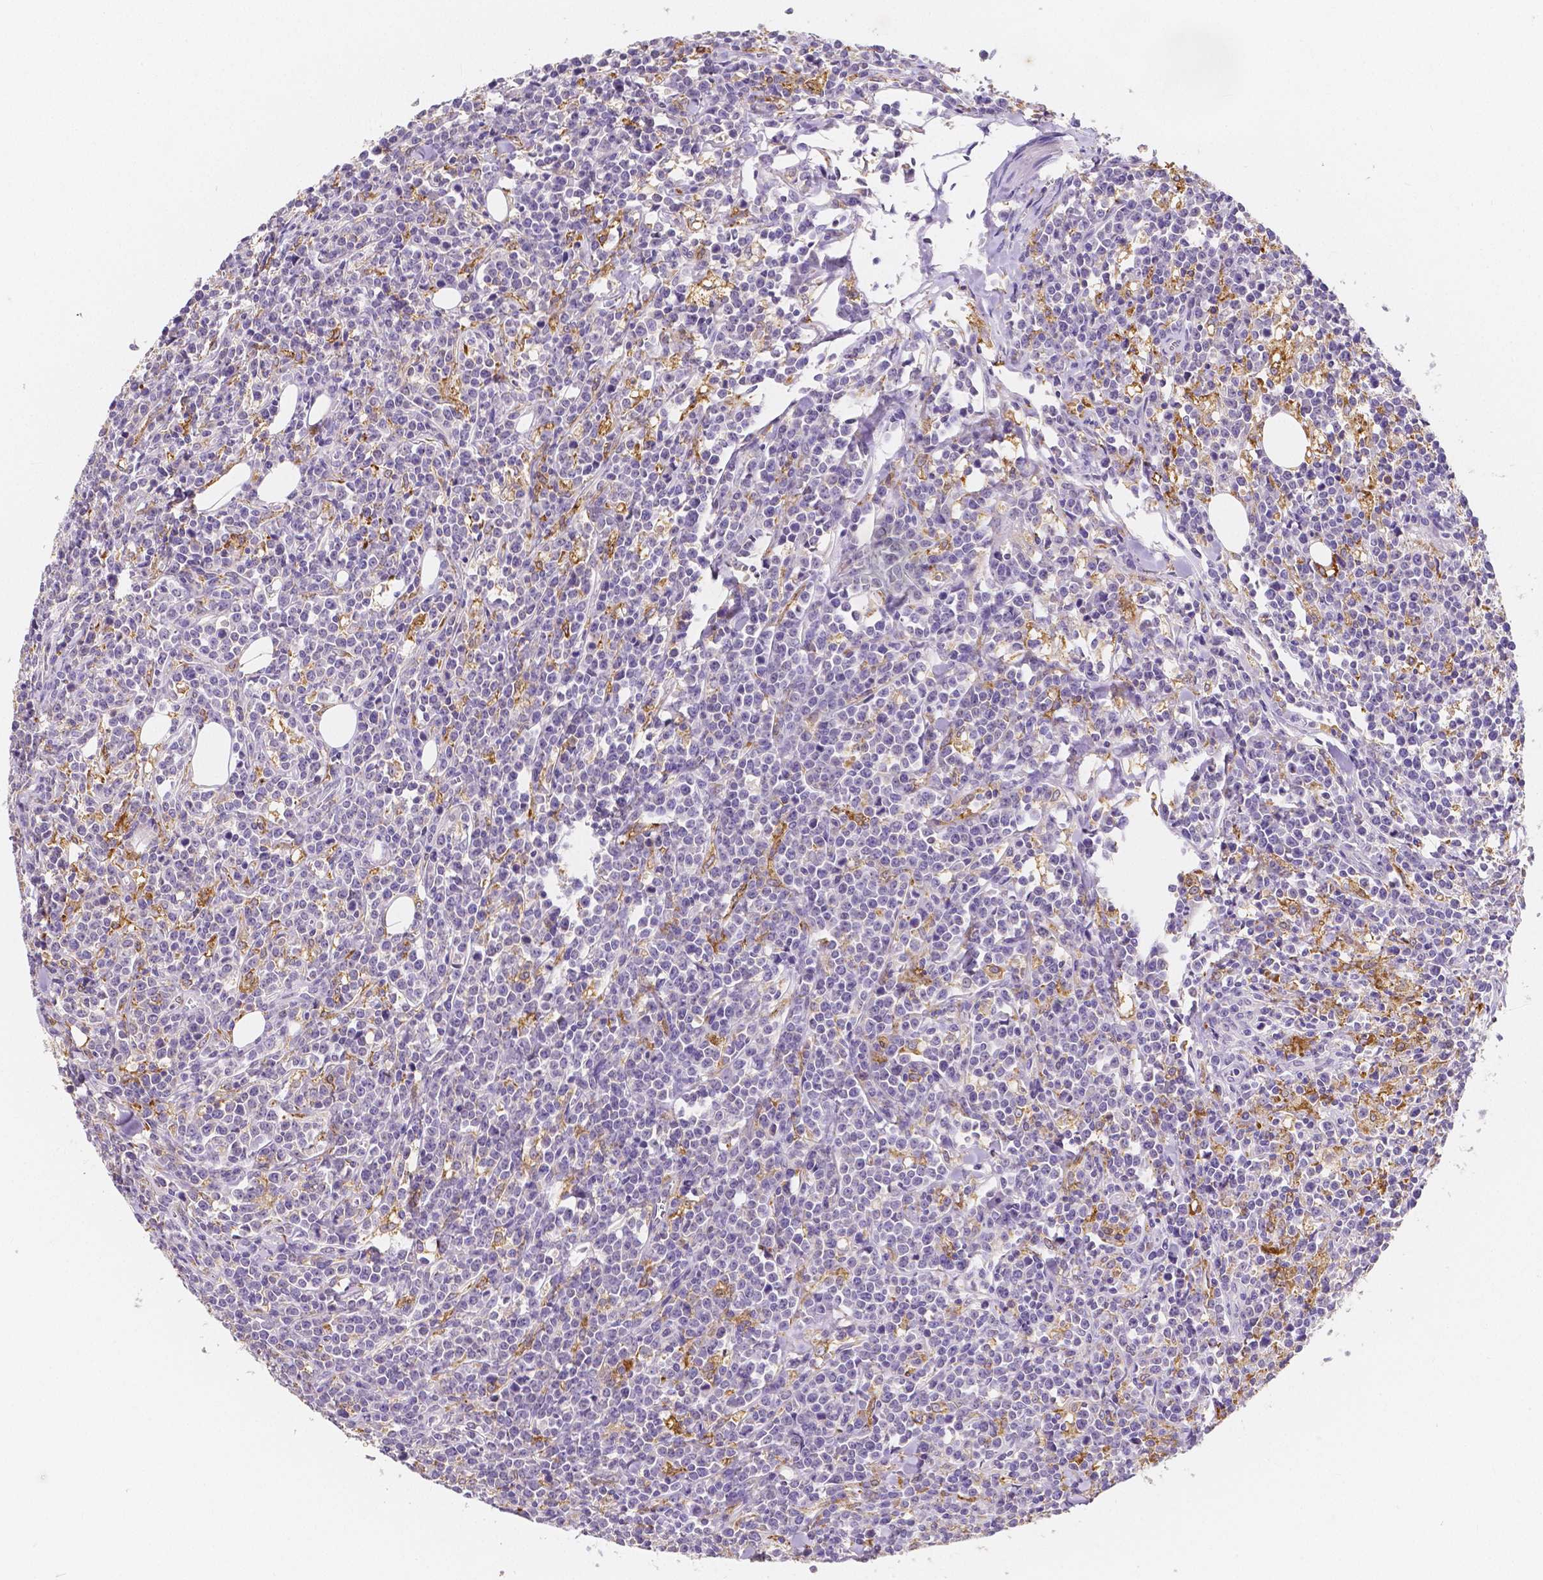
{"staining": {"intensity": "negative", "quantity": "none", "location": "none"}, "tissue": "lymphoma", "cell_type": "Tumor cells", "image_type": "cancer", "snomed": [{"axis": "morphology", "description": "Malignant lymphoma, non-Hodgkin's type, High grade"}, {"axis": "topography", "description": "Small intestine"}], "caption": "High power microscopy photomicrograph of an immunohistochemistry (IHC) histopathology image of lymphoma, revealing no significant staining in tumor cells.", "gene": "ACP5", "patient": {"sex": "female", "age": 56}}